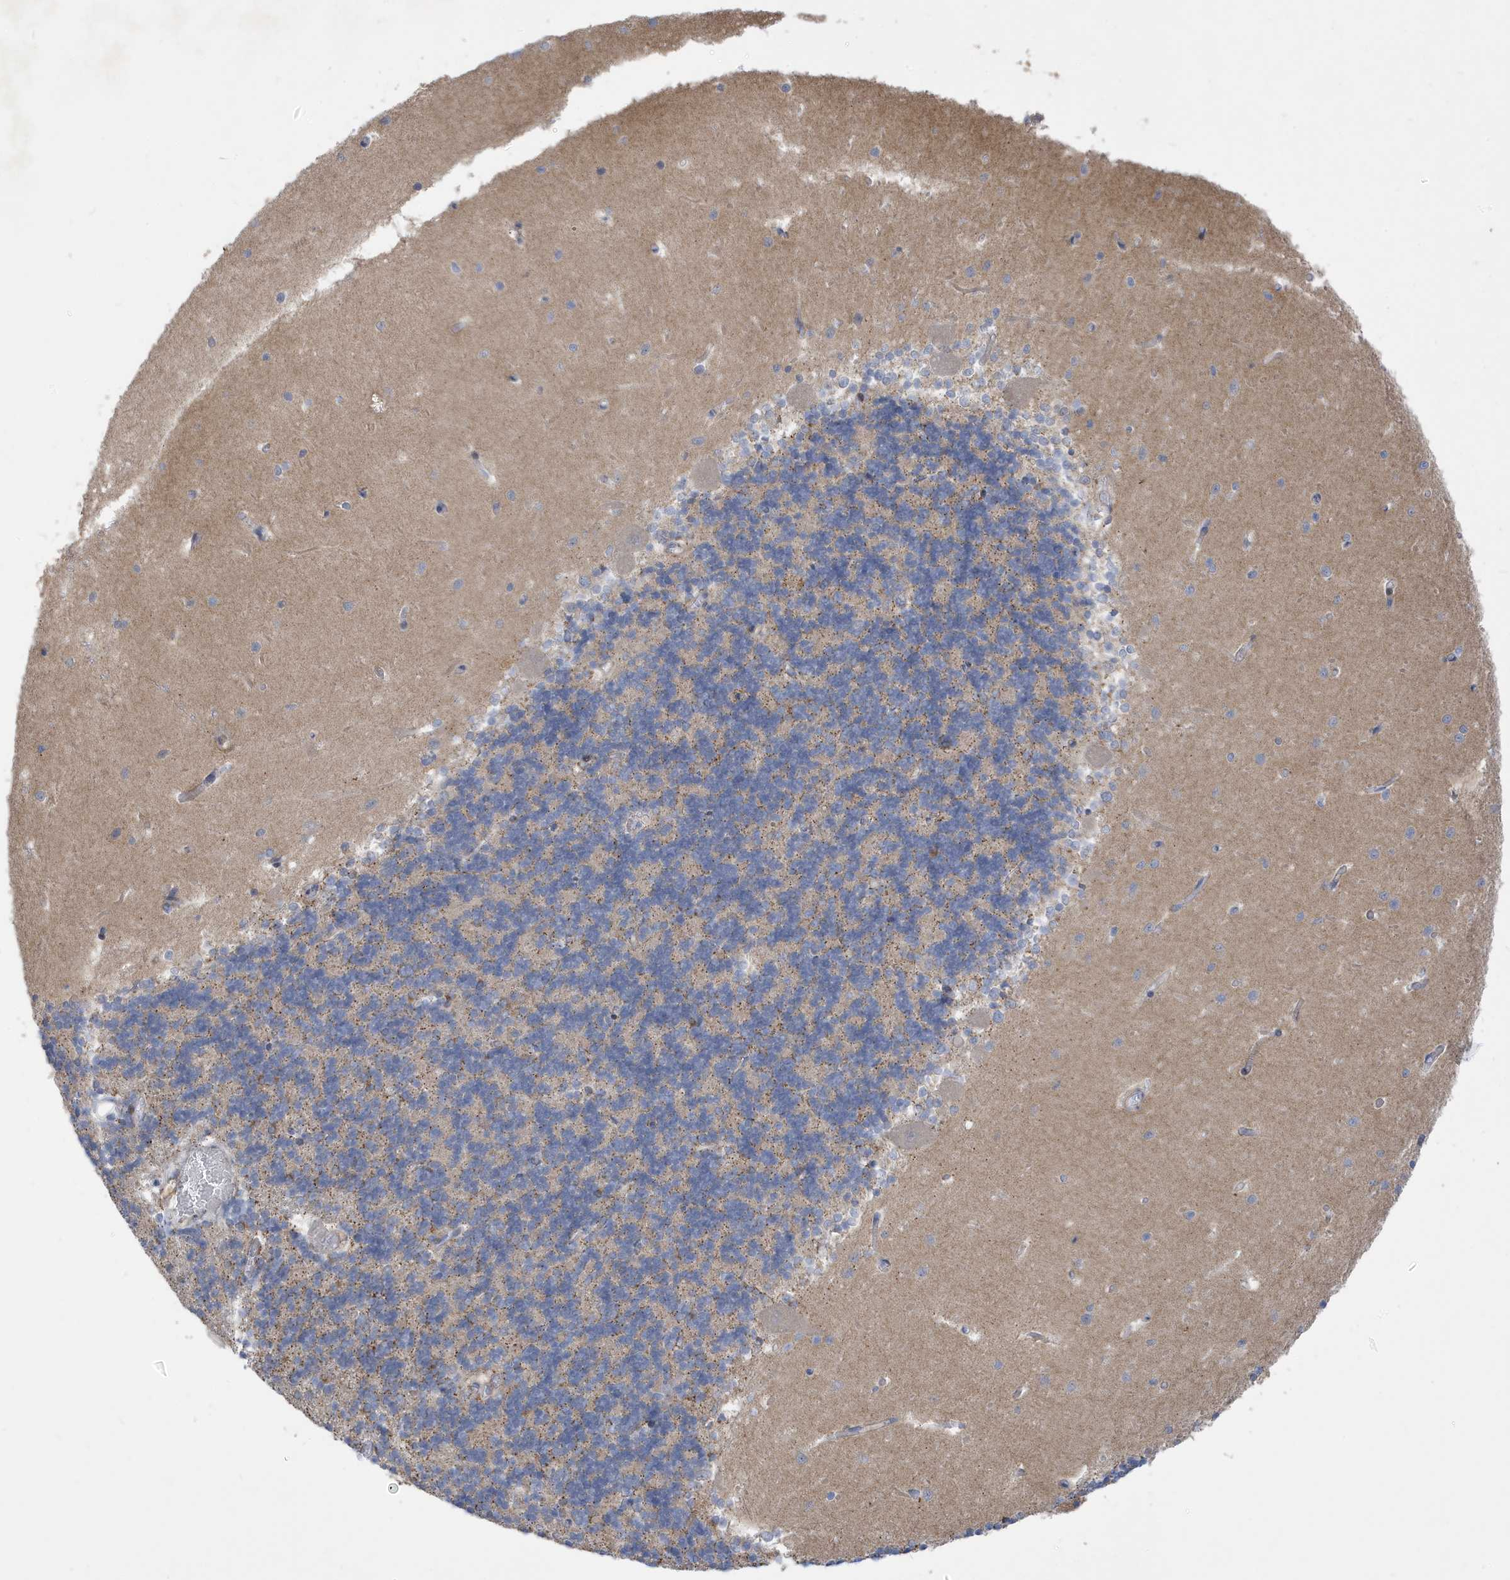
{"staining": {"intensity": "negative", "quantity": "none", "location": "none"}, "tissue": "cerebellum", "cell_type": "Cells in granular layer", "image_type": "normal", "snomed": [{"axis": "morphology", "description": "Normal tissue, NOS"}, {"axis": "topography", "description": "Cerebellum"}], "caption": "The image exhibits no staining of cells in granular layer in benign cerebellum. (DAB IHC with hematoxylin counter stain).", "gene": "ATP13A5", "patient": {"sex": "male", "age": 37}}